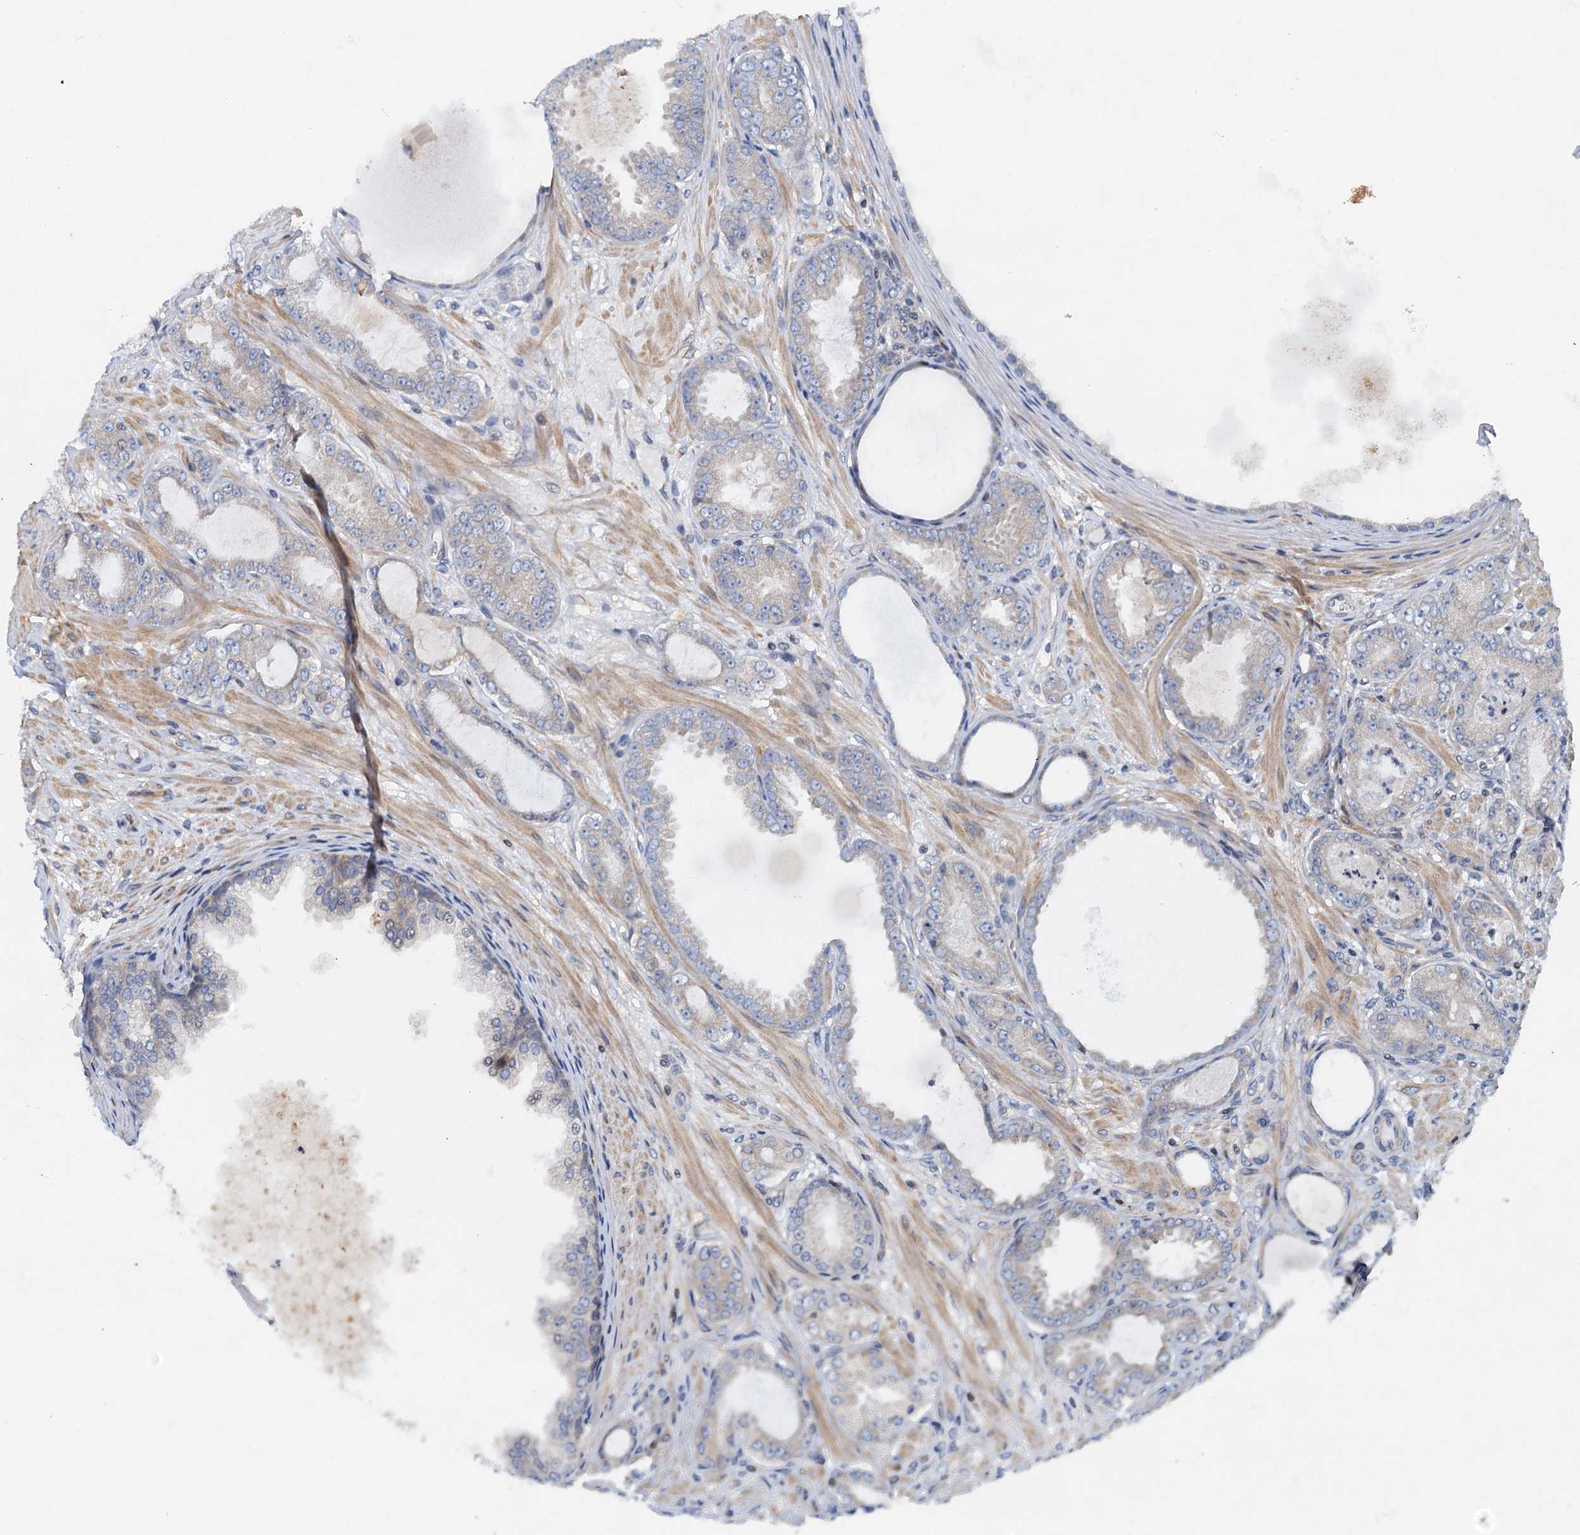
{"staining": {"intensity": "negative", "quantity": "none", "location": "none"}, "tissue": "prostate cancer", "cell_type": "Tumor cells", "image_type": "cancer", "snomed": [{"axis": "morphology", "description": "Adenocarcinoma, Low grade"}, {"axis": "topography", "description": "Prostate"}], "caption": "This is an IHC histopathology image of human prostate adenocarcinoma (low-grade). There is no positivity in tumor cells.", "gene": "NBEA", "patient": {"sex": "male", "age": 63}}